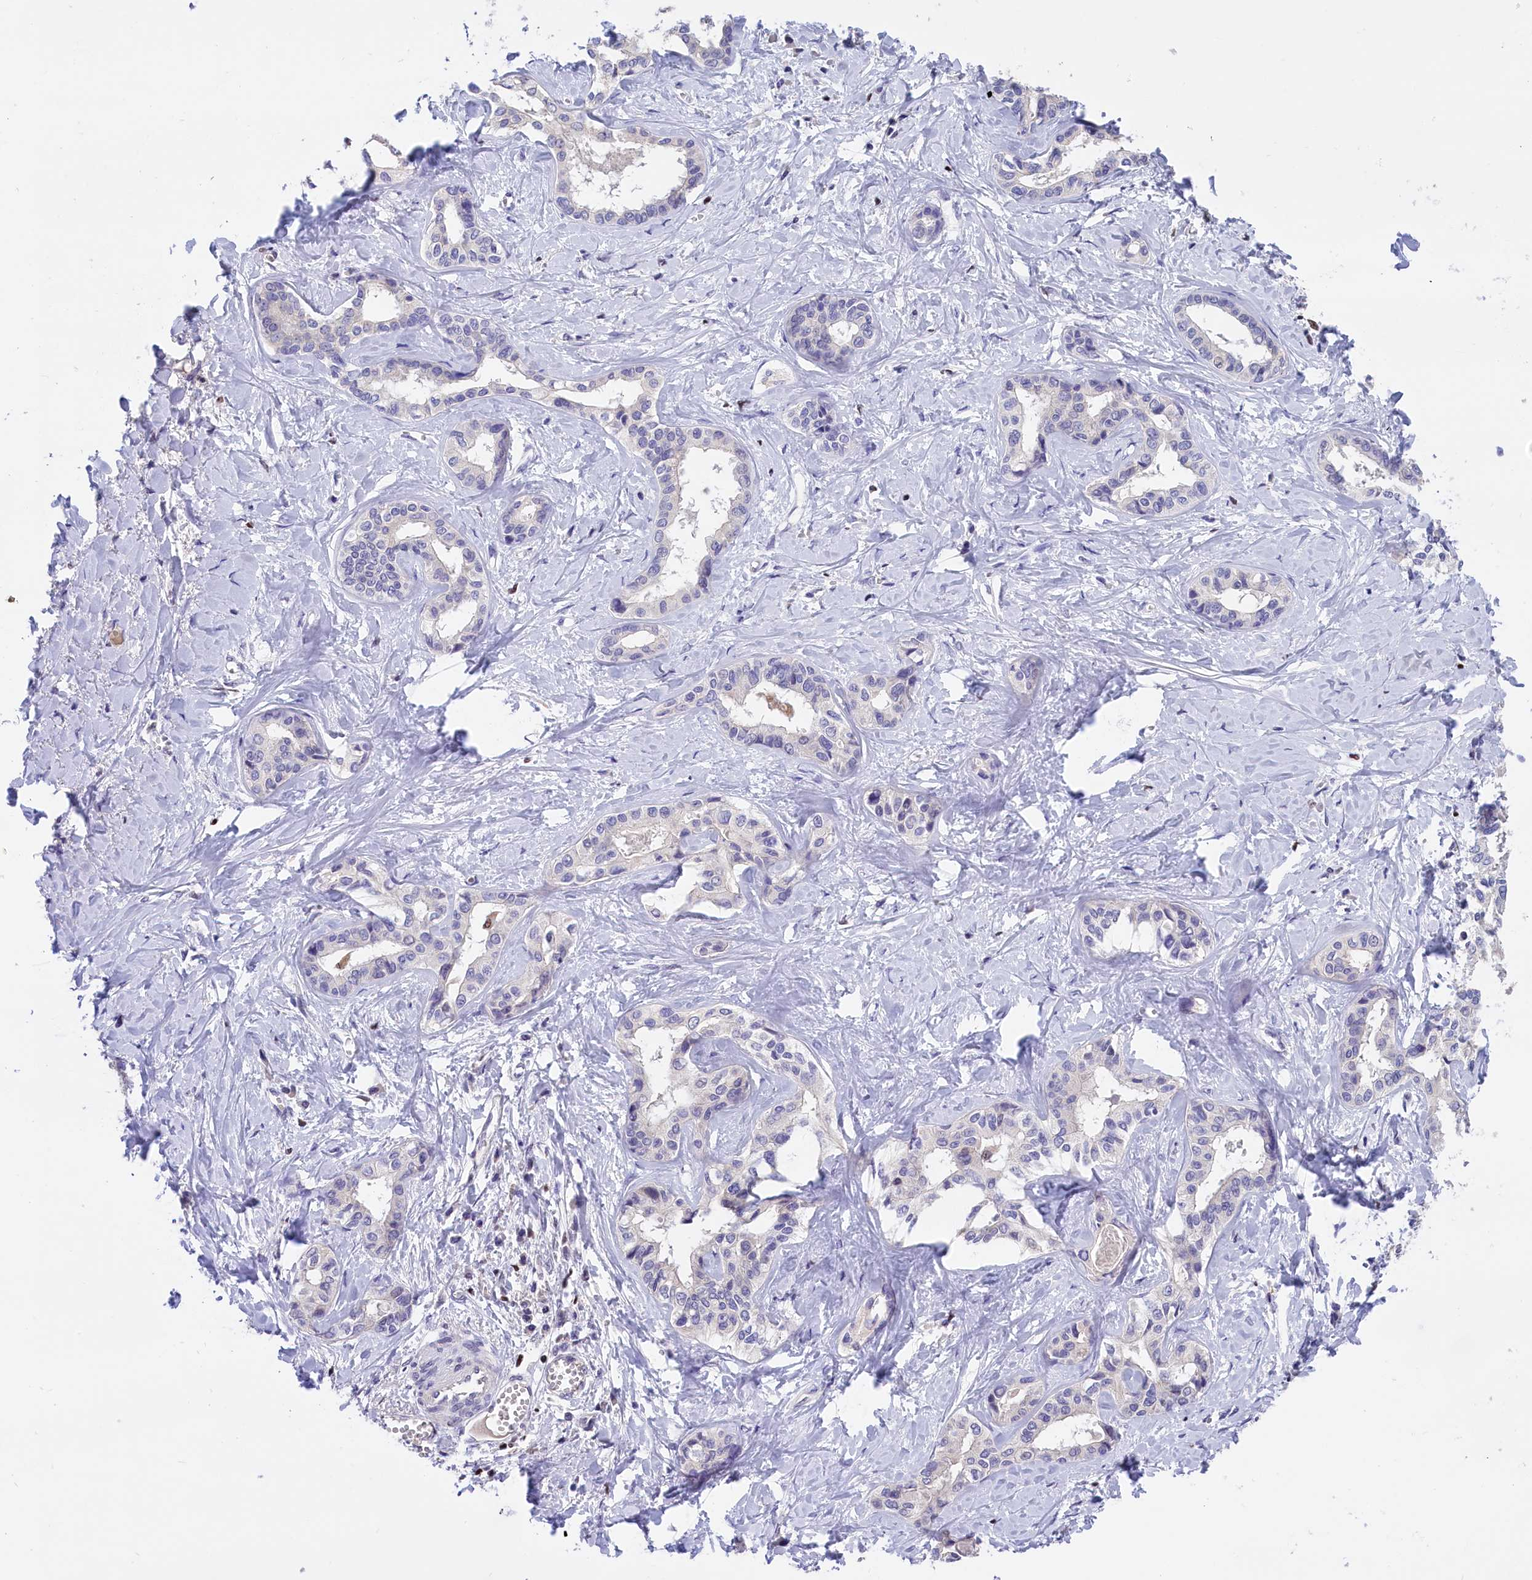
{"staining": {"intensity": "negative", "quantity": "none", "location": "none"}, "tissue": "liver cancer", "cell_type": "Tumor cells", "image_type": "cancer", "snomed": [{"axis": "morphology", "description": "Cholangiocarcinoma"}, {"axis": "topography", "description": "Liver"}], "caption": "High magnification brightfield microscopy of cholangiocarcinoma (liver) stained with DAB (brown) and counterstained with hematoxylin (blue): tumor cells show no significant positivity.", "gene": "BTBD9", "patient": {"sex": "female", "age": 77}}